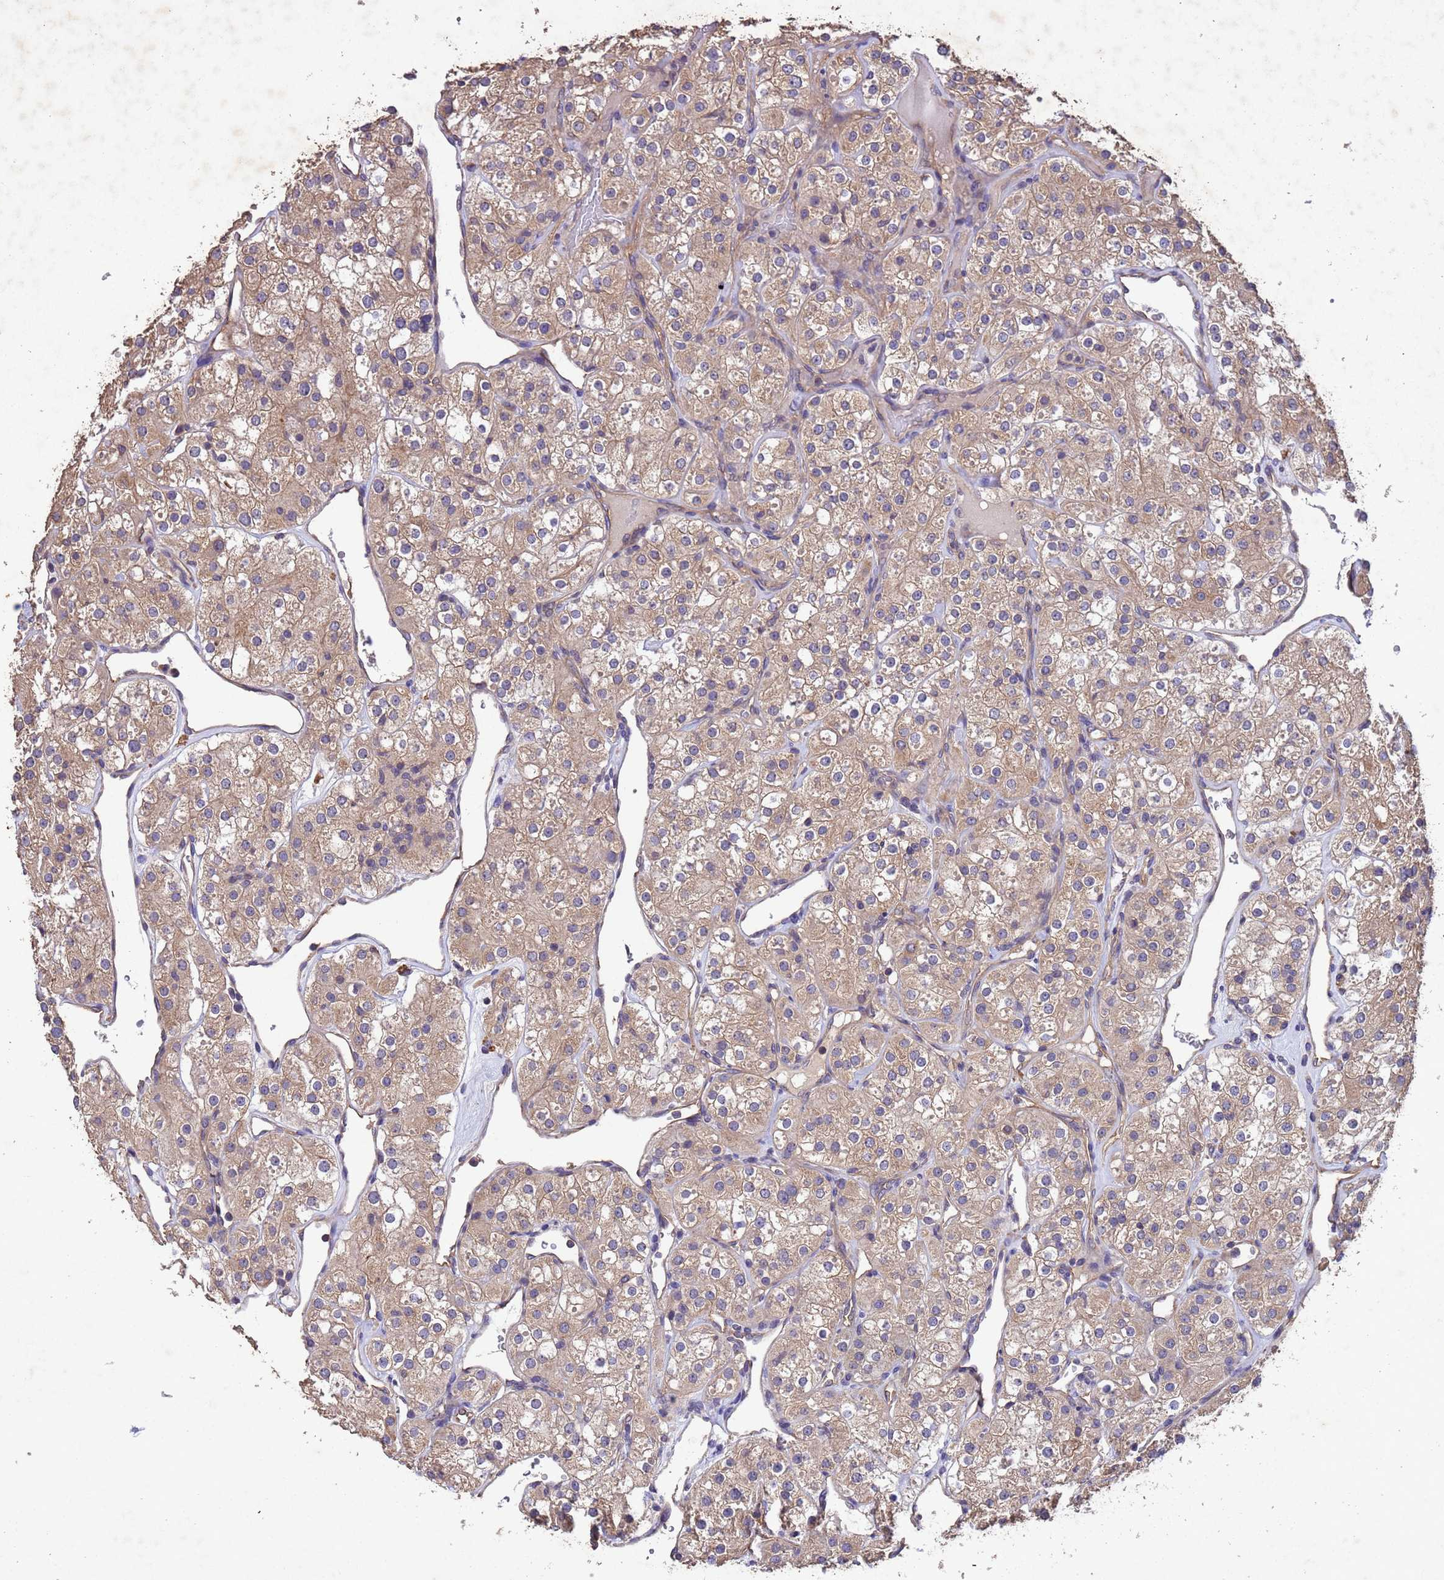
{"staining": {"intensity": "moderate", "quantity": ">75%", "location": "cytoplasmic/membranous"}, "tissue": "renal cancer", "cell_type": "Tumor cells", "image_type": "cancer", "snomed": [{"axis": "morphology", "description": "Adenocarcinoma, NOS"}, {"axis": "topography", "description": "Kidney"}], "caption": "DAB immunohistochemical staining of human adenocarcinoma (renal) reveals moderate cytoplasmic/membranous protein expression in approximately >75% of tumor cells. Using DAB (brown) and hematoxylin (blue) stains, captured at high magnification using brightfield microscopy.", "gene": "MTX3", "patient": {"sex": "male", "age": 77}}